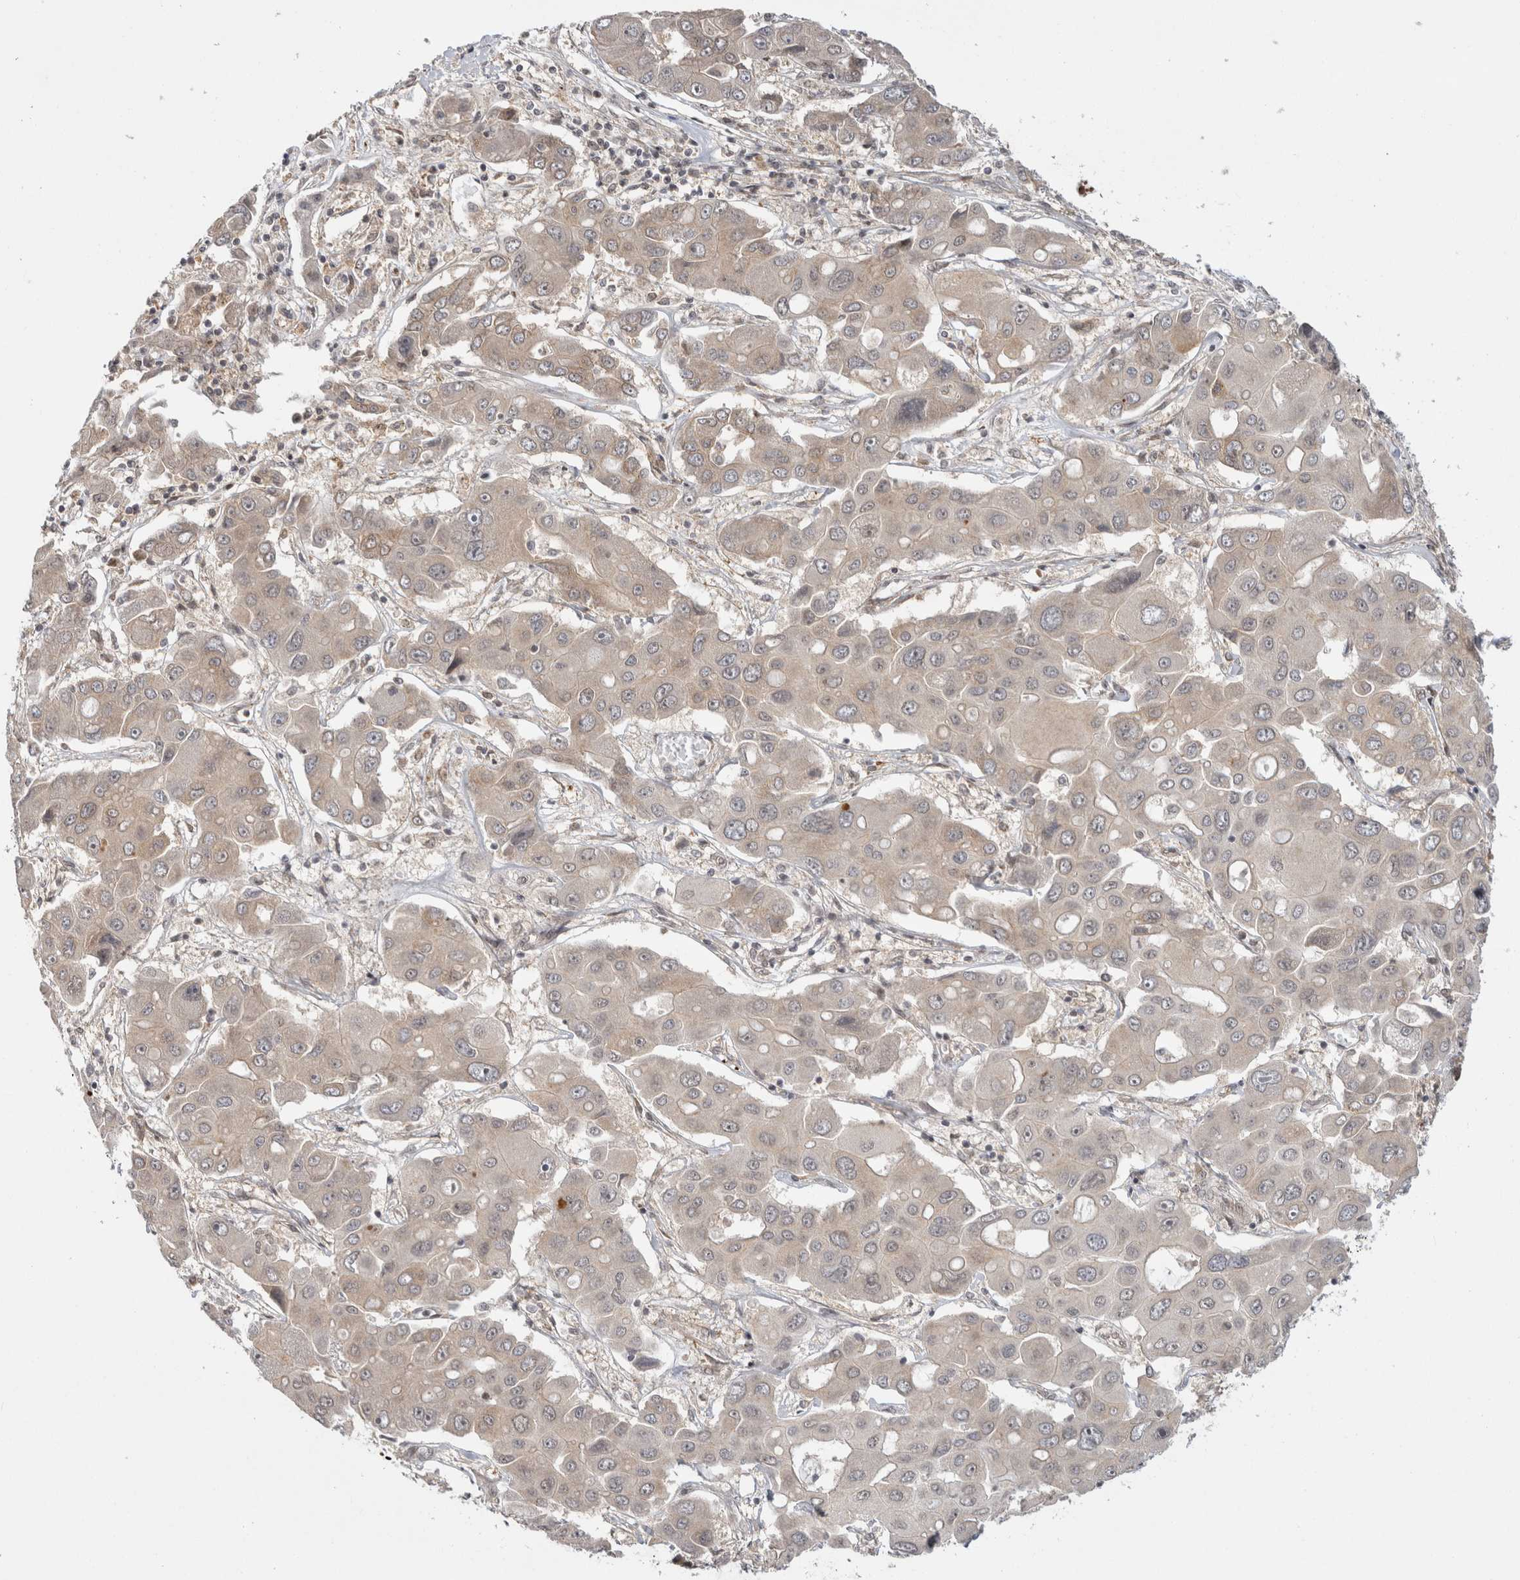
{"staining": {"intensity": "weak", "quantity": "<25%", "location": "cytoplasmic/membranous"}, "tissue": "liver cancer", "cell_type": "Tumor cells", "image_type": "cancer", "snomed": [{"axis": "morphology", "description": "Cholangiocarcinoma"}, {"axis": "topography", "description": "Liver"}], "caption": "Immunohistochemistry histopathology image of neoplastic tissue: liver cancer (cholangiocarcinoma) stained with DAB (3,3'-diaminobenzidine) demonstrates no significant protein staining in tumor cells. Brightfield microscopy of immunohistochemistry (IHC) stained with DAB (brown) and hematoxylin (blue), captured at high magnification.", "gene": "ZNF318", "patient": {"sex": "male", "age": 67}}